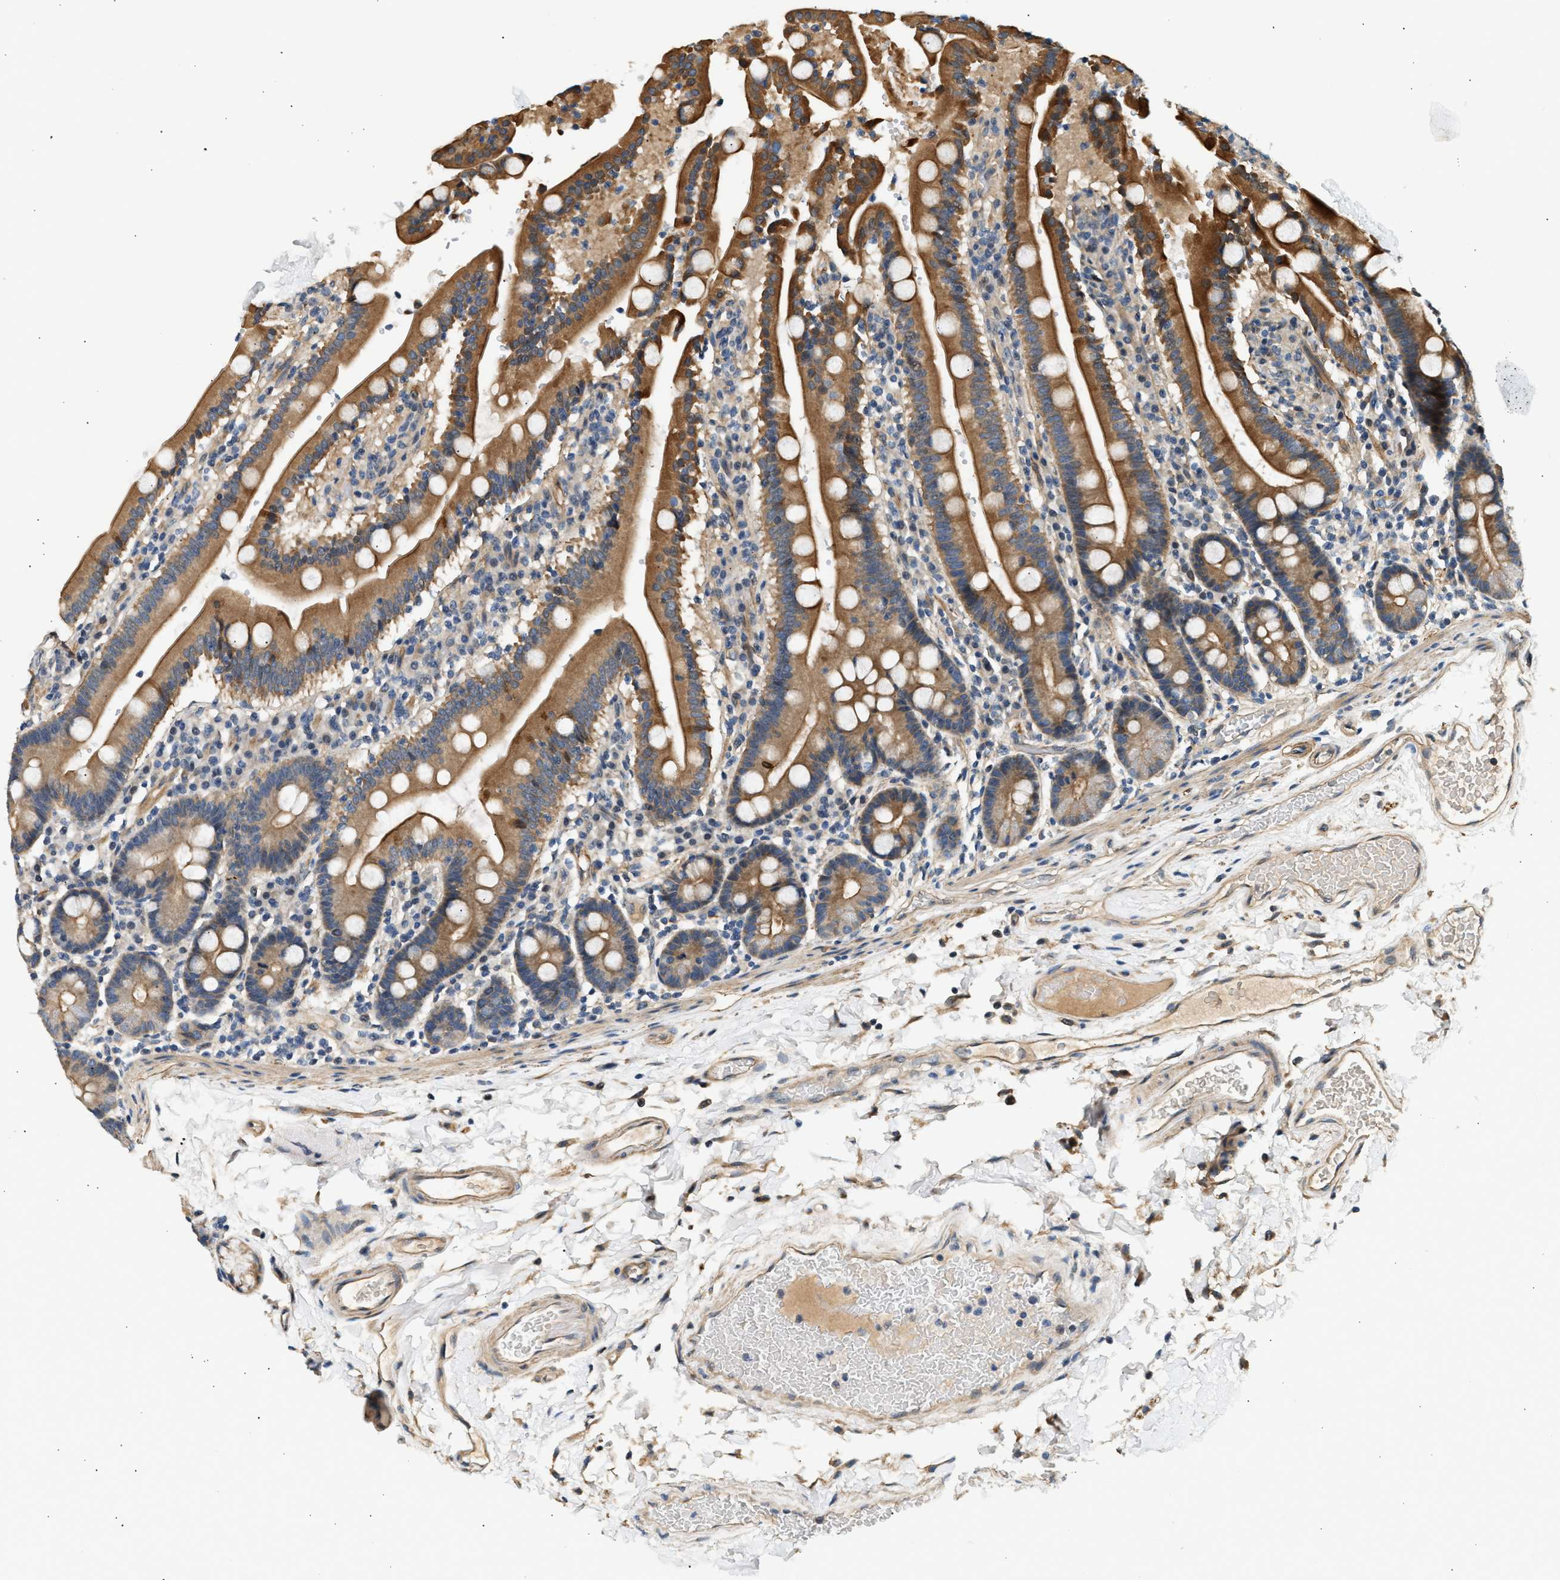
{"staining": {"intensity": "strong", "quantity": ">75%", "location": "cytoplasmic/membranous"}, "tissue": "duodenum", "cell_type": "Glandular cells", "image_type": "normal", "snomed": [{"axis": "morphology", "description": "Normal tissue, NOS"}, {"axis": "topography", "description": "Small intestine, NOS"}], "caption": "IHC photomicrograph of unremarkable duodenum: duodenum stained using IHC shows high levels of strong protein expression localized specifically in the cytoplasmic/membranous of glandular cells, appearing as a cytoplasmic/membranous brown color.", "gene": "WDR31", "patient": {"sex": "female", "age": 71}}